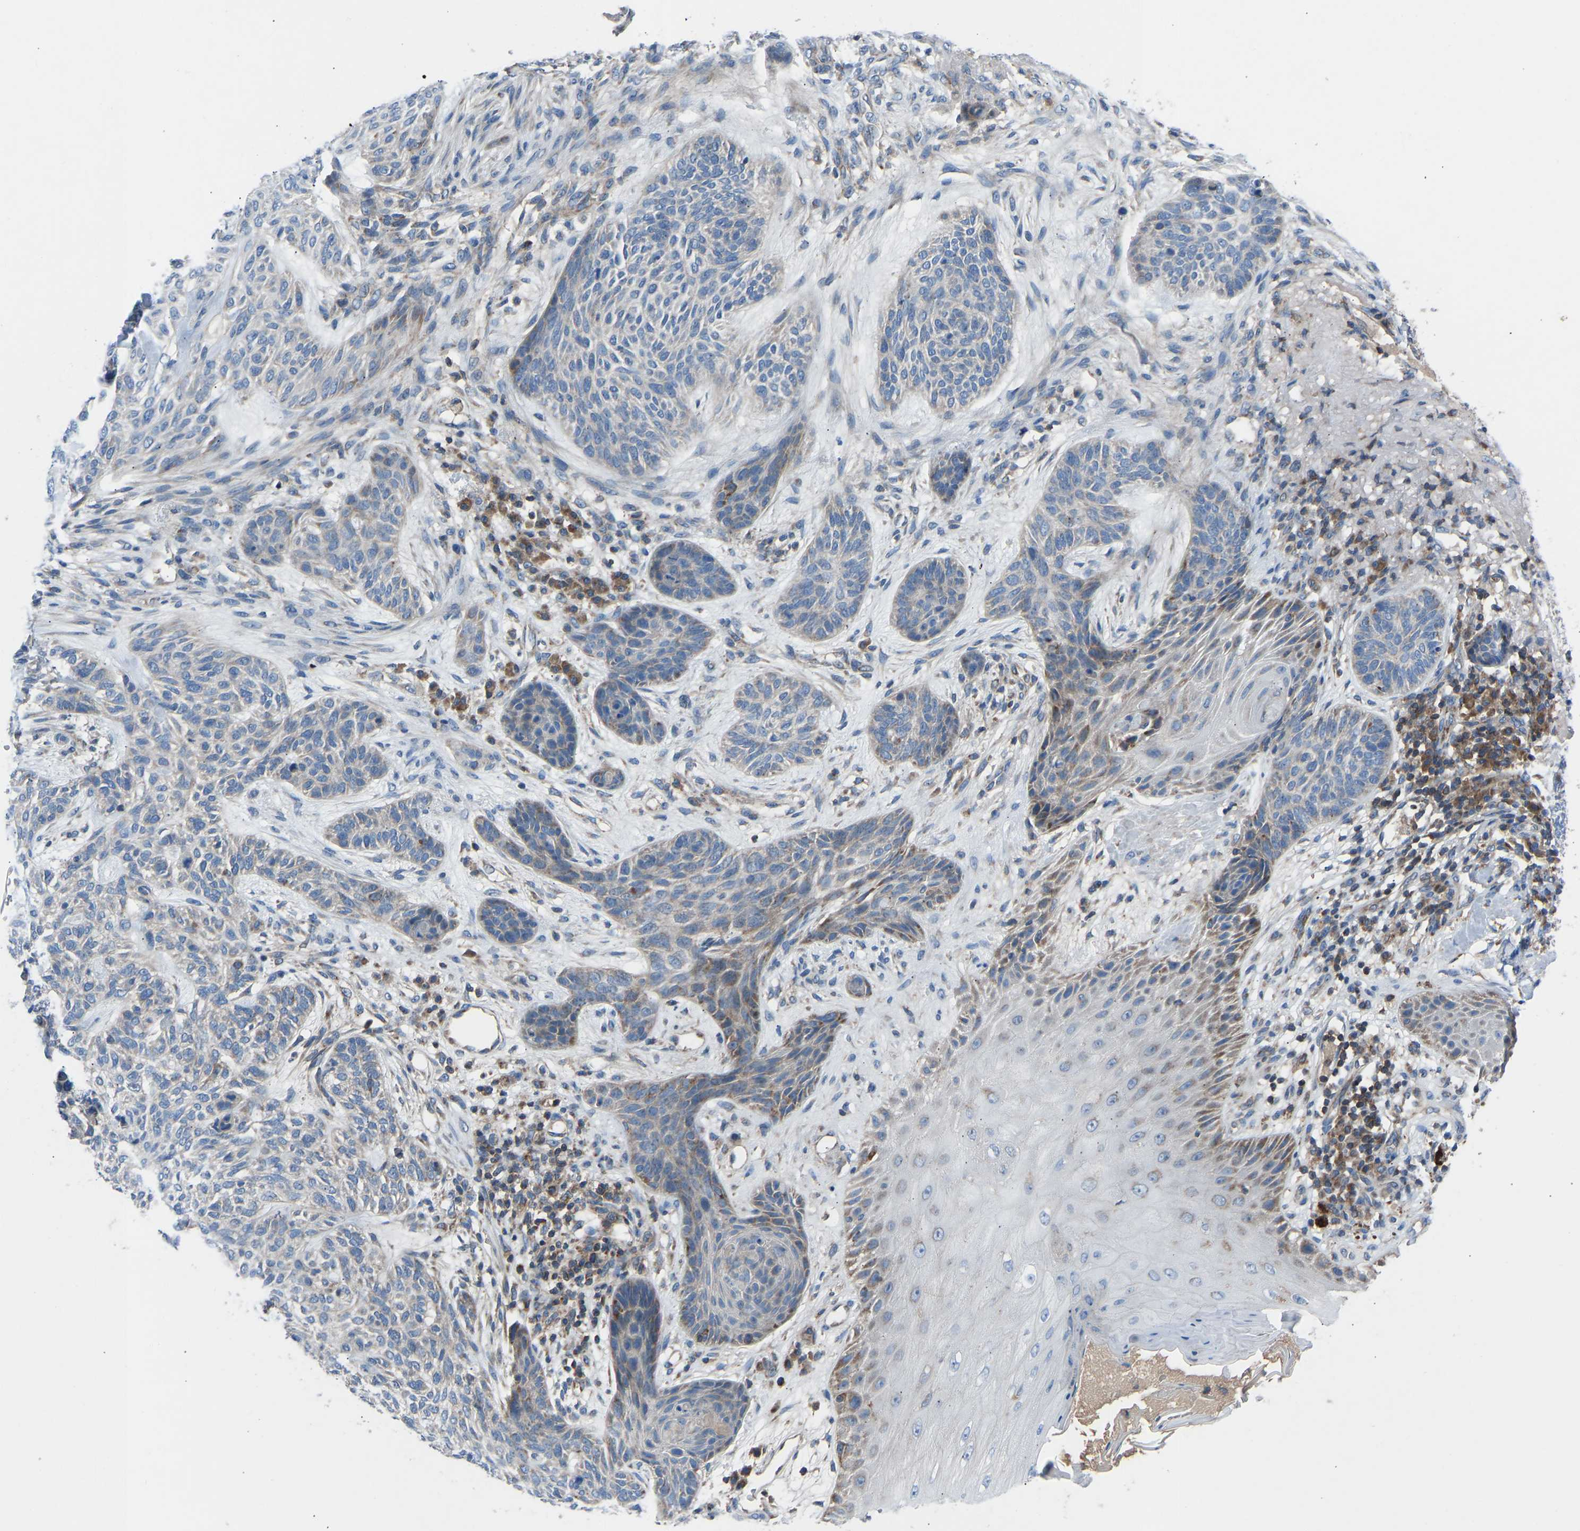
{"staining": {"intensity": "weak", "quantity": "<25%", "location": "cytoplasmic/membranous"}, "tissue": "skin cancer", "cell_type": "Tumor cells", "image_type": "cancer", "snomed": [{"axis": "morphology", "description": "Basal cell carcinoma"}, {"axis": "topography", "description": "Skin"}], "caption": "Immunohistochemistry of skin basal cell carcinoma displays no expression in tumor cells.", "gene": "GRK6", "patient": {"sex": "male", "age": 55}}